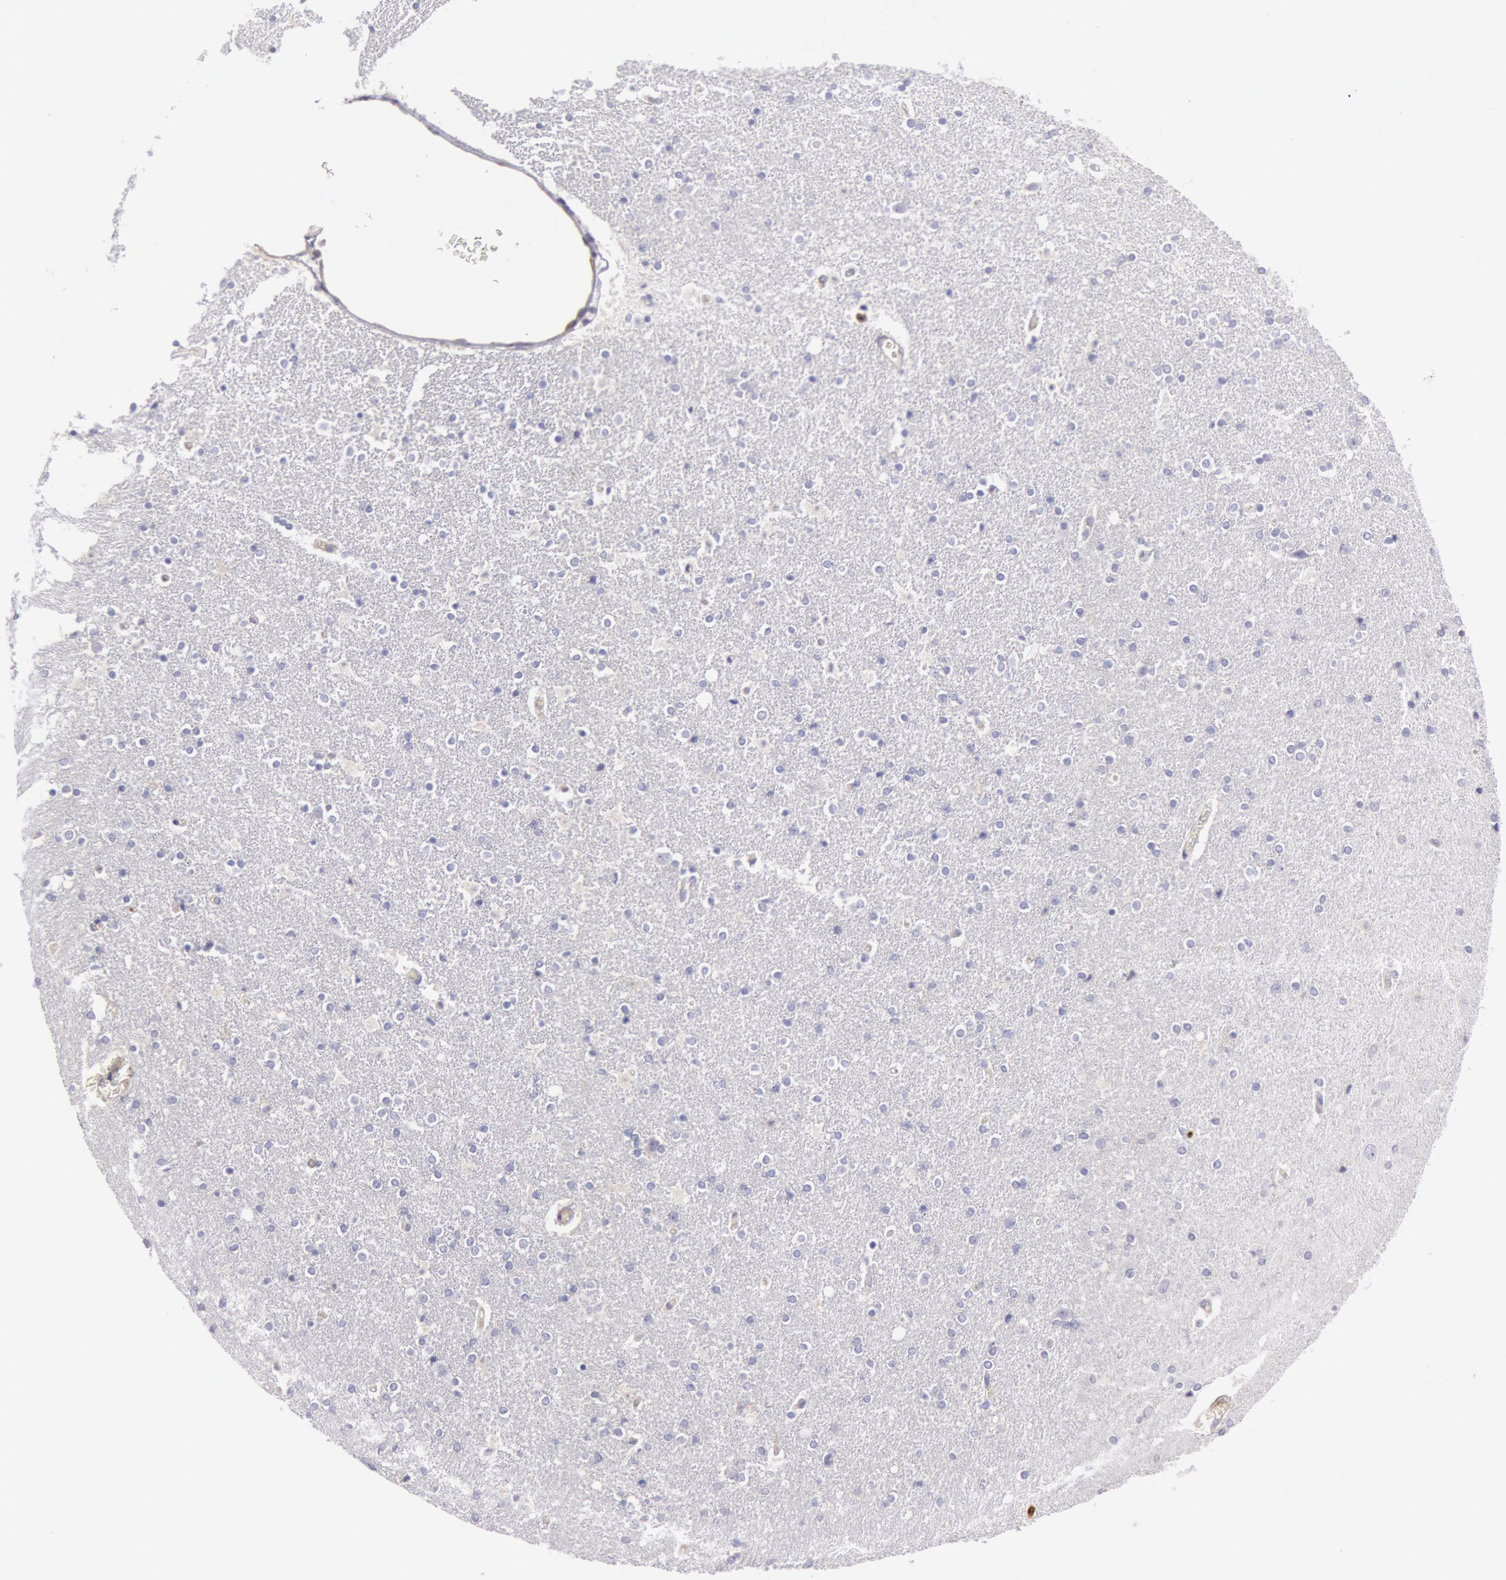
{"staining": {"intensity": "negative", "quantity": "none", "location": "none"}, "tissue": "caudate", "cell_type": "Glial cells", "image_type": "normal", "snomed": [{"axis": "morphology", "description": "Normal tissue, NOS"}, {"axis": "topography", "description": "Lateral ventricle wall"}], "caption": "Protein analysis of unremarkable caudate shows no significant expression in glial cells. (DAB immunohistochemistry (IHC), high magnification).", "gene": "RAB27A", "patient": {"sex": "female", "age": 54}}